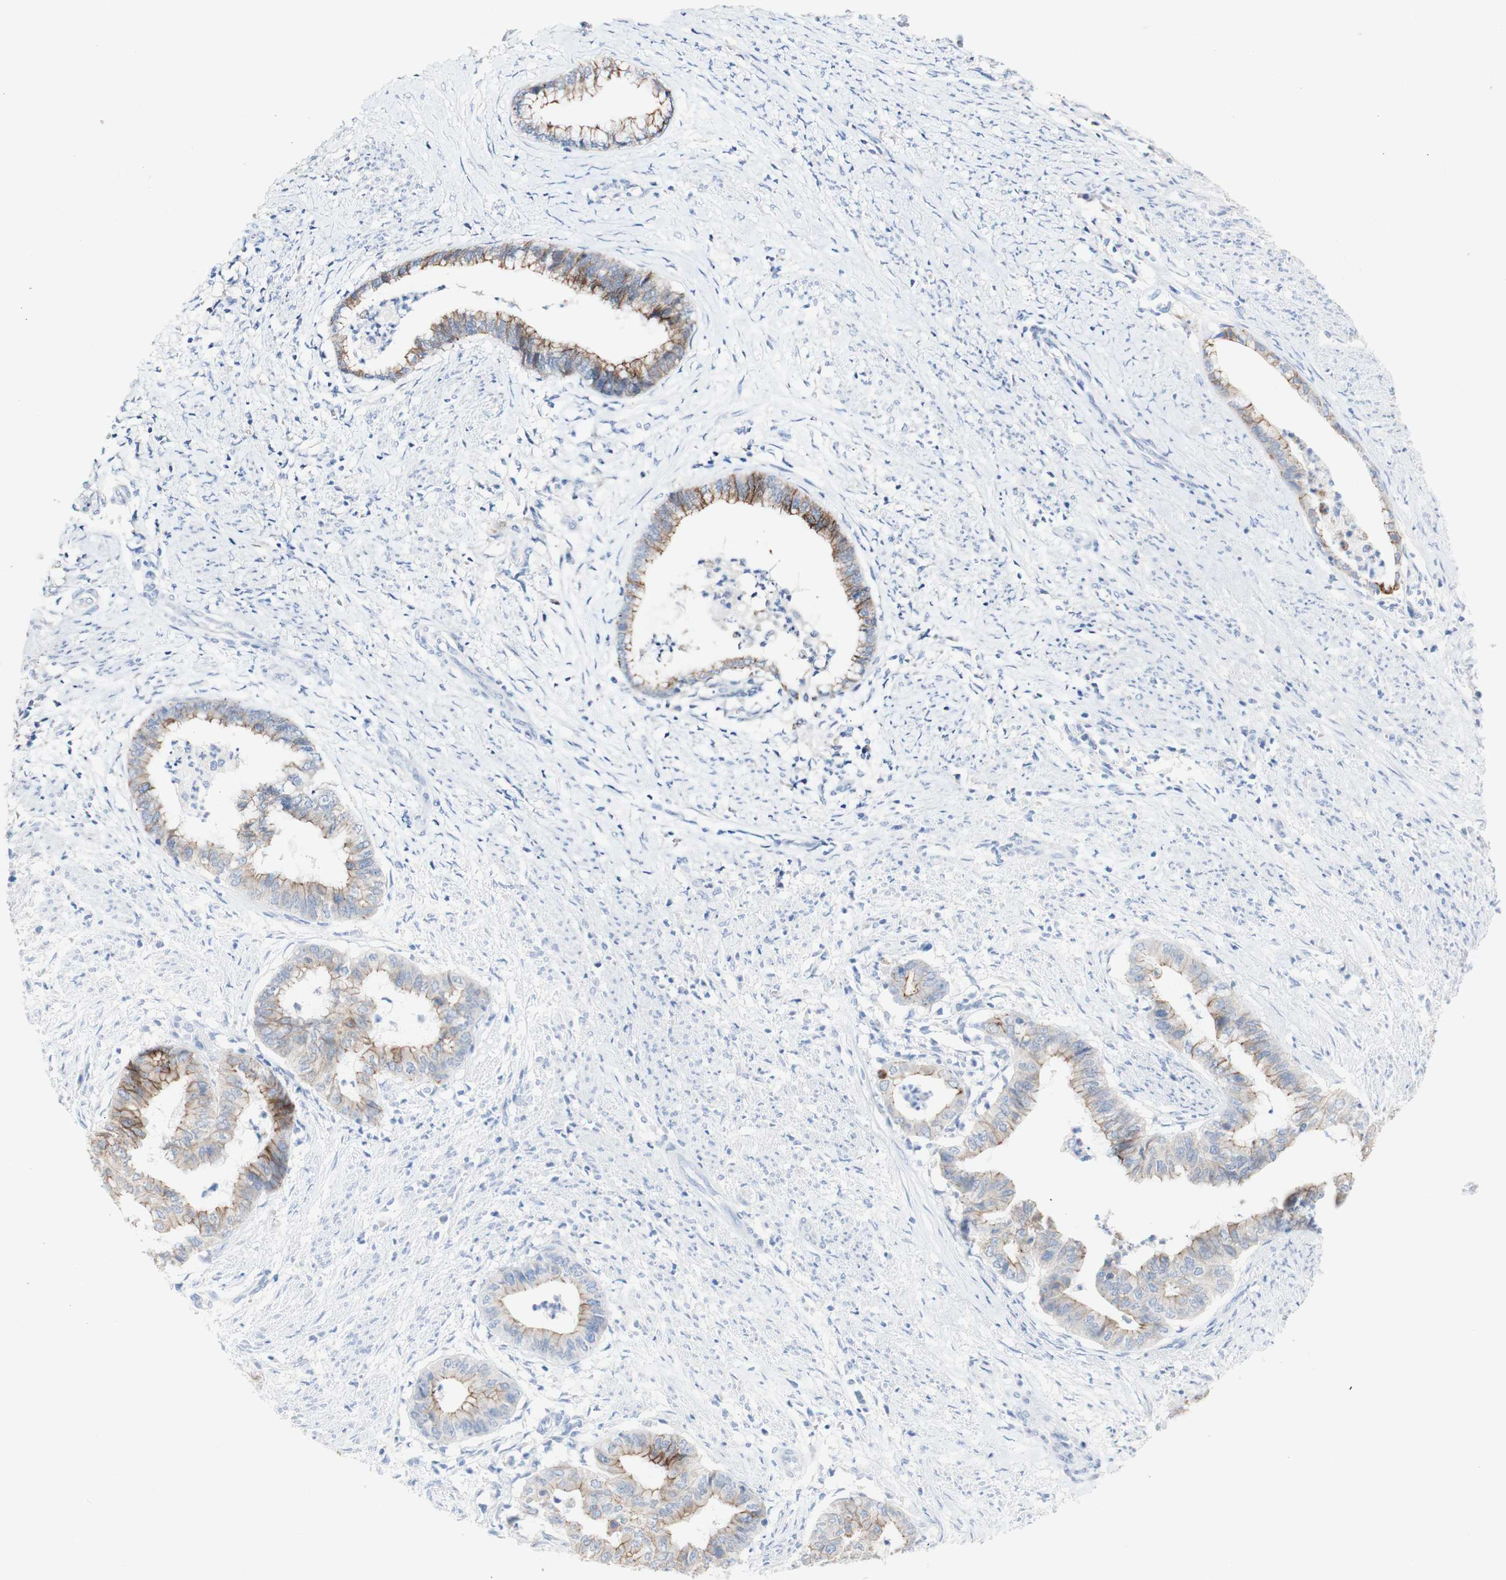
{"staining": {"intensity": "moderate", "quantity": ">75%", "location": "cytoplasmic/membranous"}, "tissue": "endometrial cancer", "cell_type": "Tumor cells", "image_type": "cancer", "snomed": [{"axis": "morphology", "description": "Necrosis, NOS"}, {"axis": "morphology", "description": "Adenocarcinoma, NOS"}, {"axis": "topography", "description": "Endometrium"}], "caption": "Adenocarcinoma (endometrial) was stained to show a protein in brown. There is medium levels of moderate cytoplasmic/membranous positivity in approximately >75% of tumor cells.", "gene": "DSC2", "patient": {"sex": "female", "age": 79}}